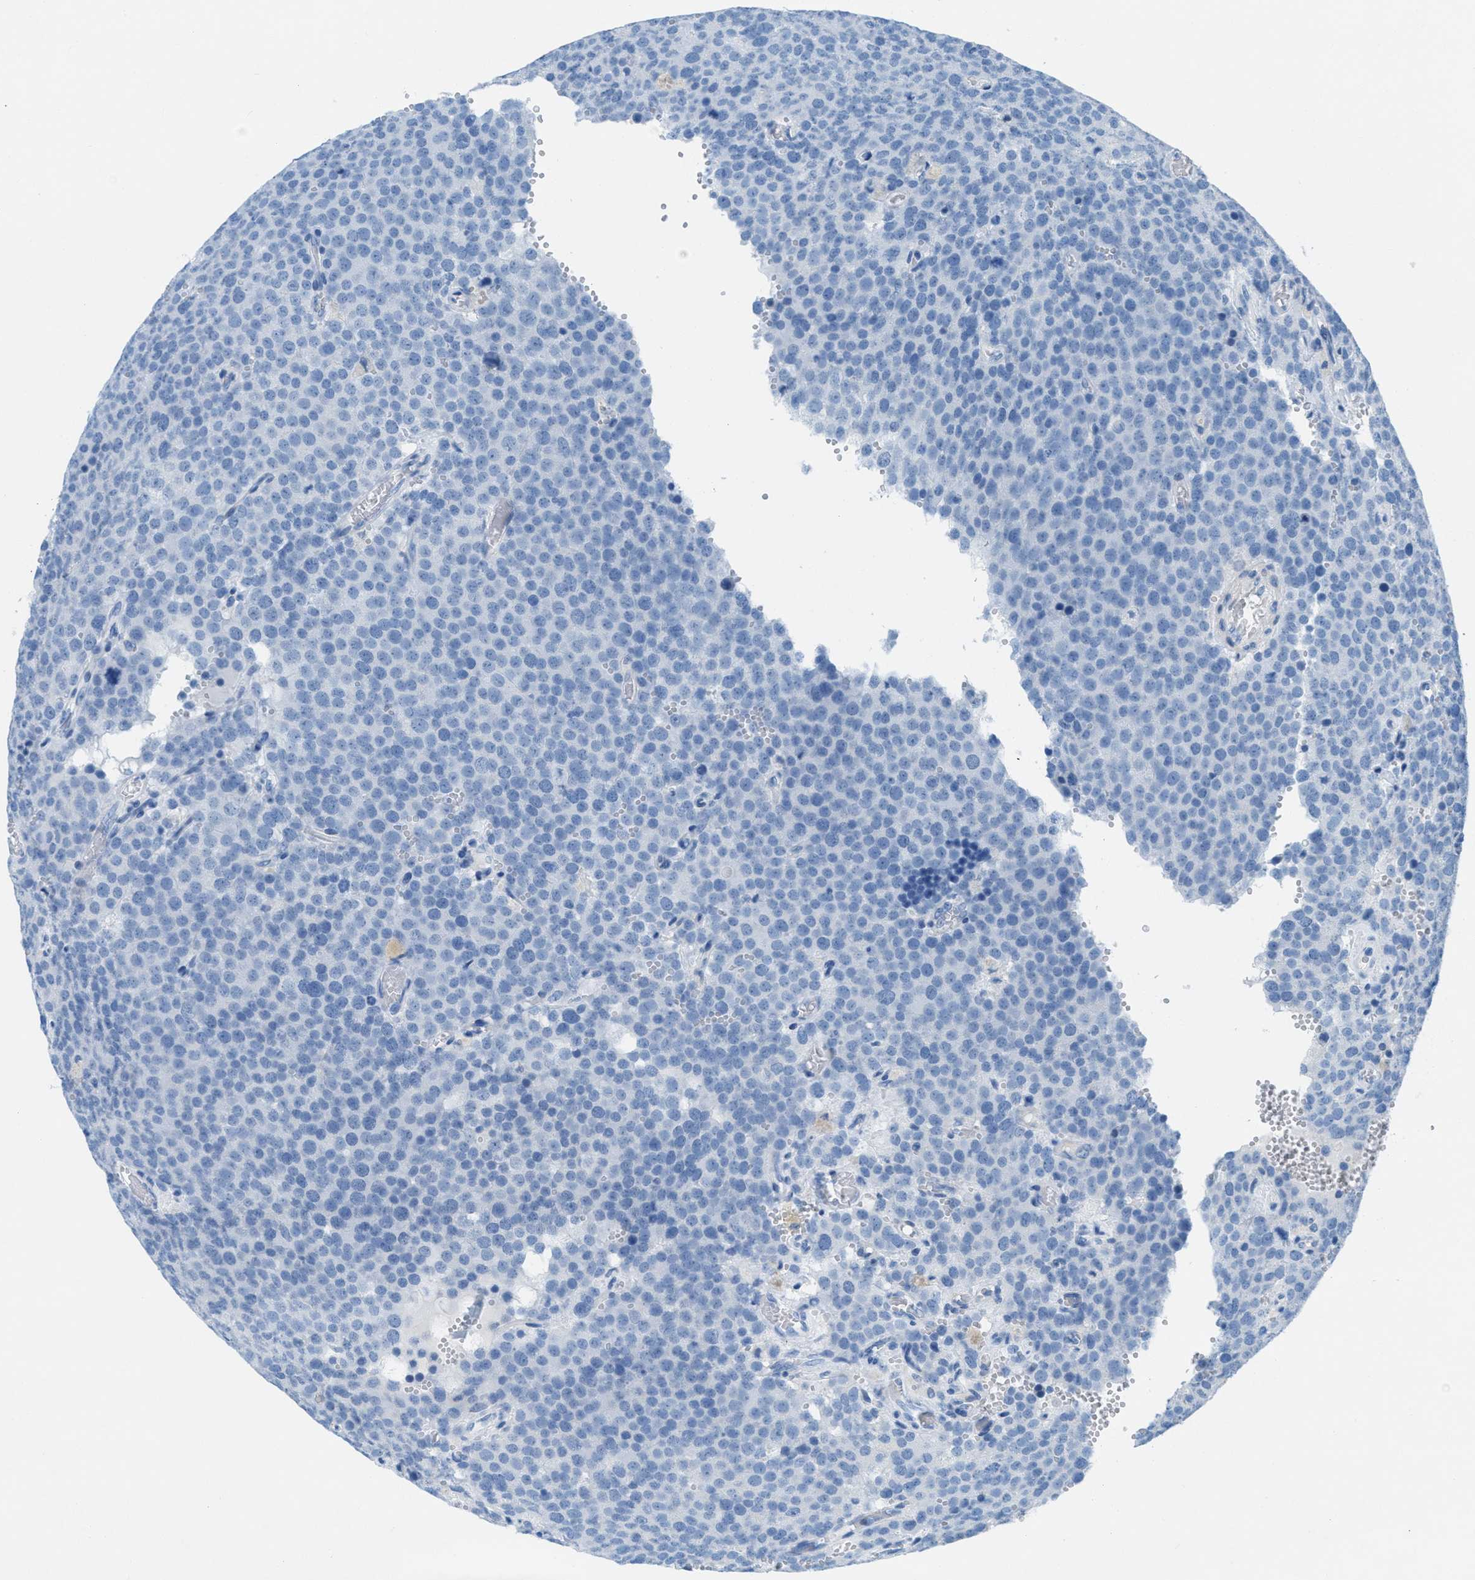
{"staining": {"intensity": "negative", "quantity": "none", "location": "none"}, "tissue": "testis cancer", "cell_type": "Tumor cells", "image_type": "cancer", "snomed": [{"axis": "morphology", "description": "Normal tissue, NOS"}, {"axis": "morphology", "description": "Seminoma, NOS"}, {"axis": "topography", "description": "Testis"}], "caption": "Testis cancer was stained to show a protein in brown. There is no significant positivity in tumor cells.", "gene": "GALNT17", "patient": {"sex": "male", "age": 71}}